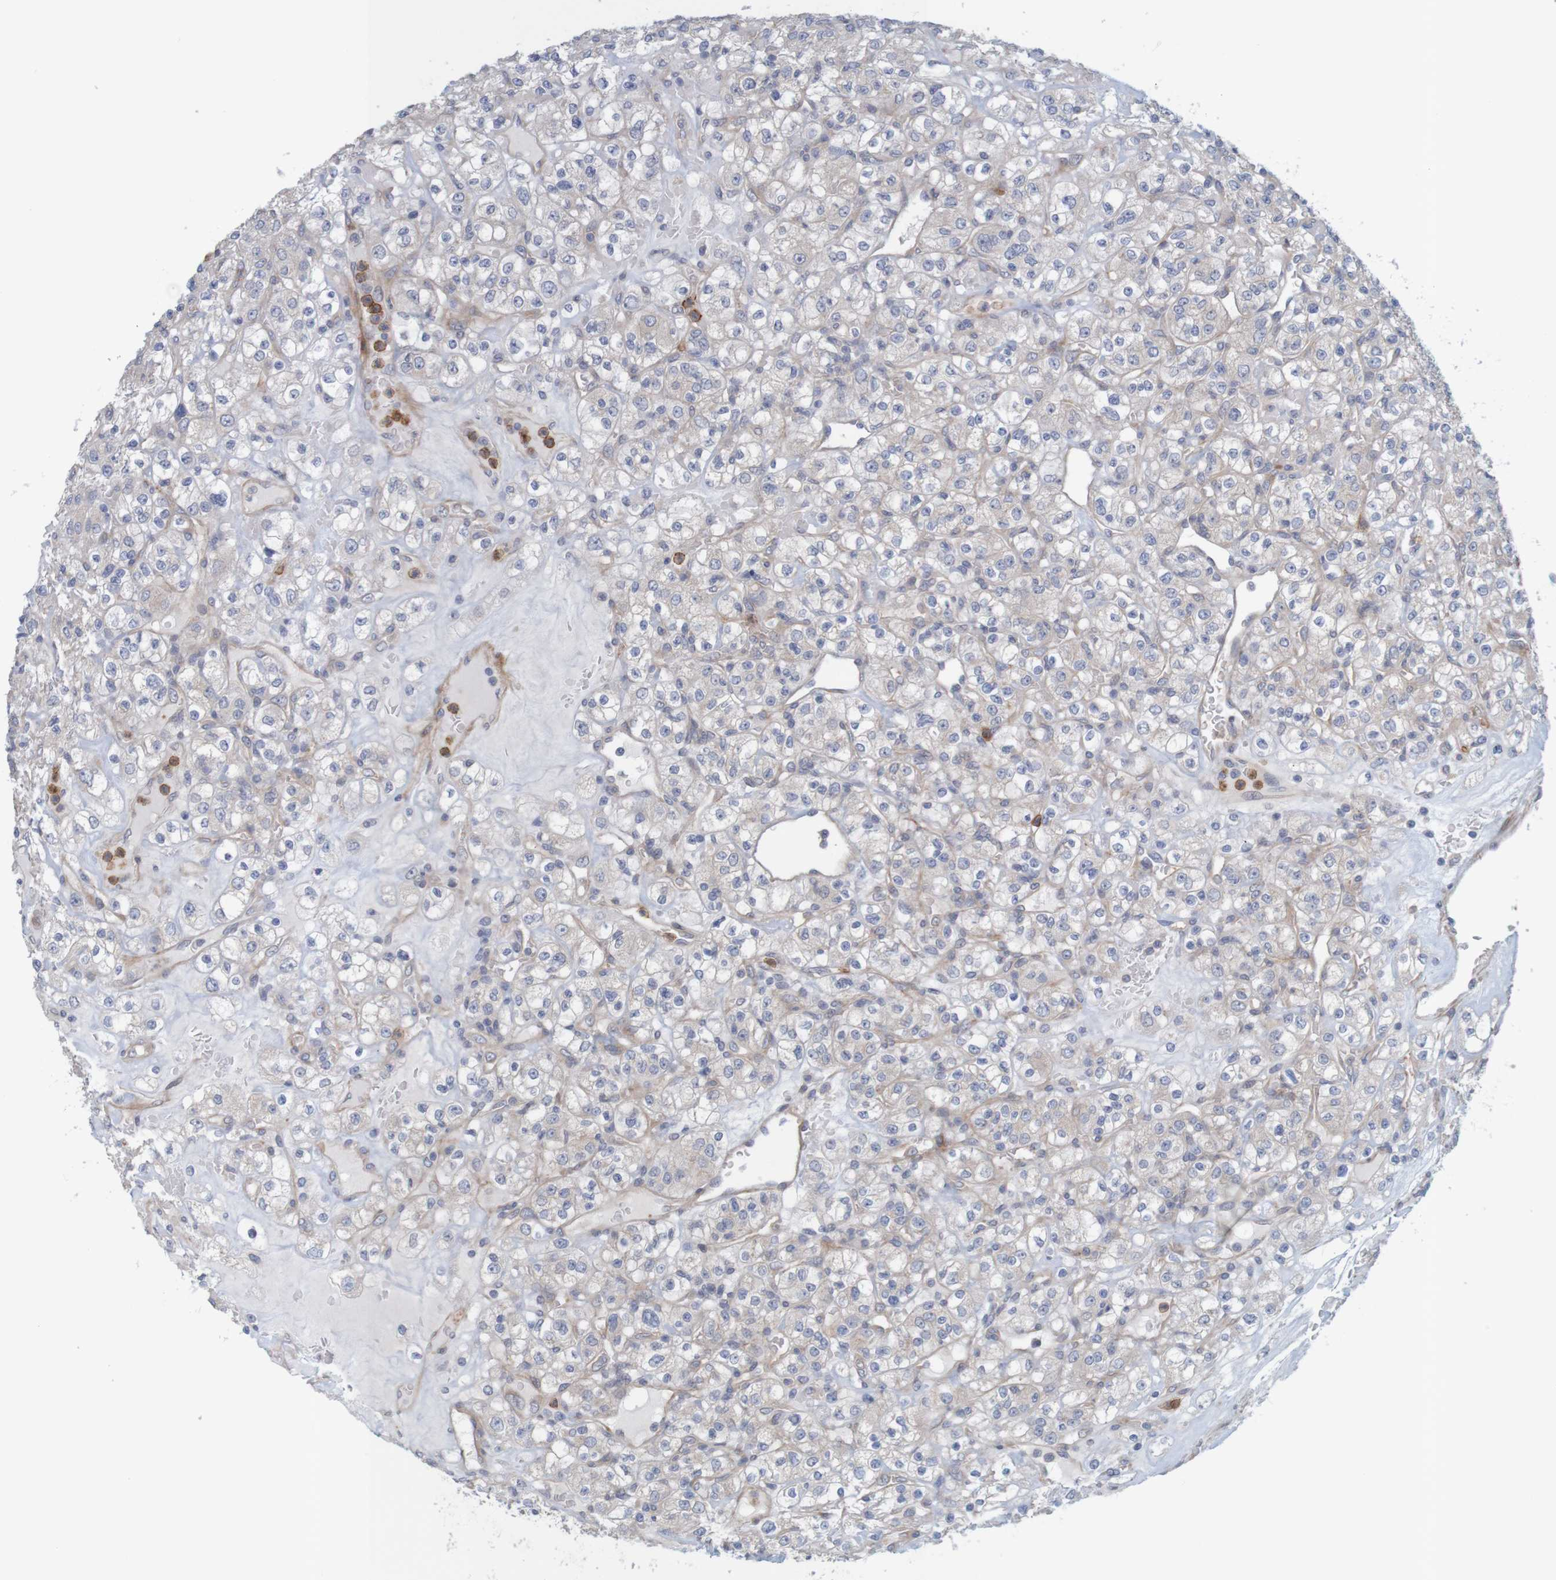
{"staining": {"intensity": "weak", "quantity": "<25%", "location": "cytoplasmic/membranous"}, "tissue": "renal cancer", "cell_type": "Tumor cells", "image_type": "cancer", "snomed": [{"axis": "morphology", "description": "Normal tissue, NOS"}, {"axis": "morphology", "description": "Adenocarcinoma, NOS"}, {"axis": "topography", "description": "Kidney"}], "caption": "A micrograph of human renal cancer (adenocarcinoma) is negative for staining in tumor cells.", "gene": "KRT23", "patient": {"sex": "female", "age": 72}}